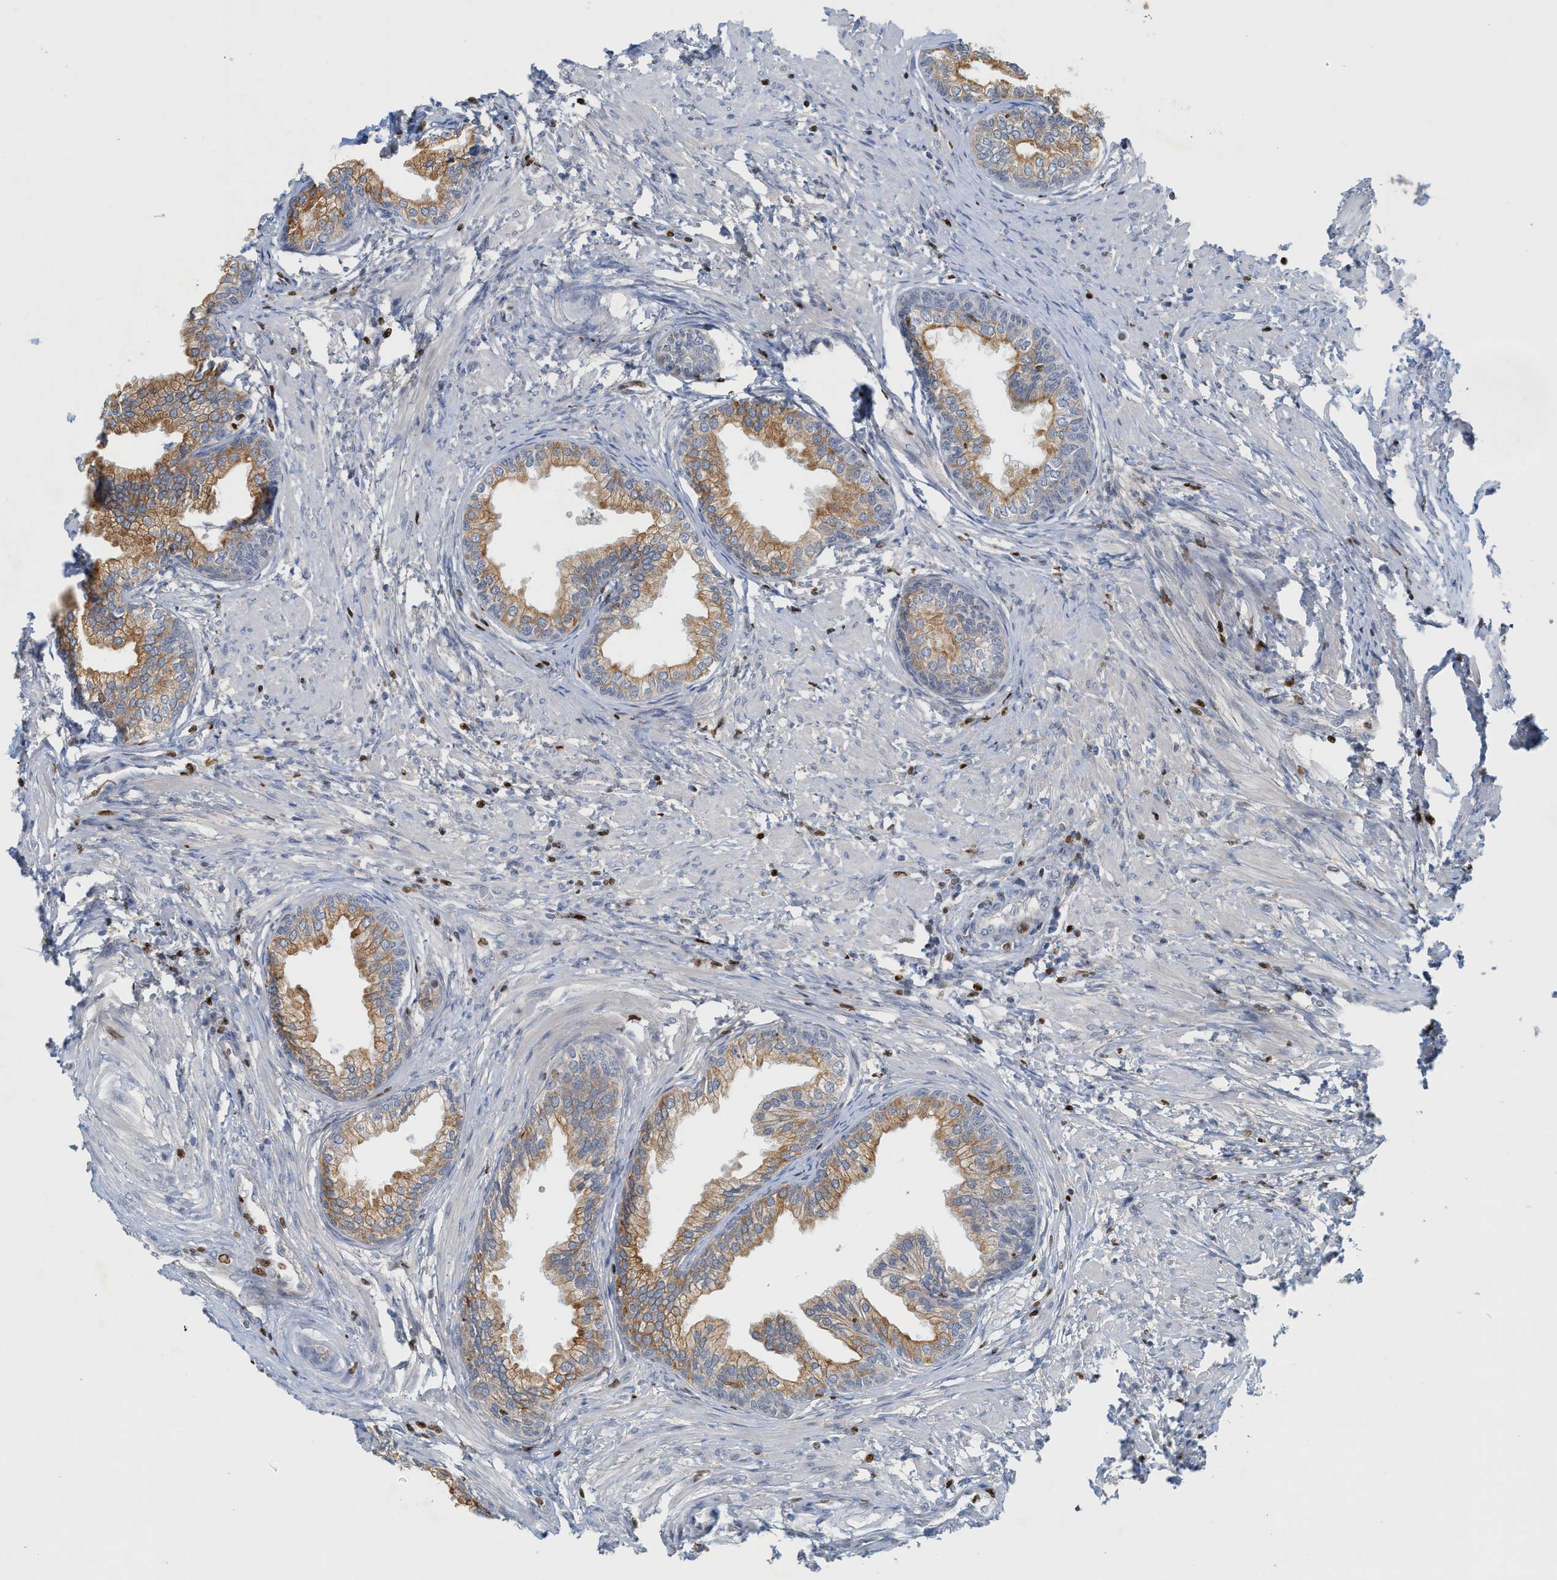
{"staining": {"intensity": "moderate", "quantity": ">75%", "location": "cytoplasmic/membranous"}, "tissue": "prostate", "cell_type": "Glandular cells", "image_type": "normal", "snomed": [{"axis": "morphology", "description": "Normal tissue, NOS"}, {"axis": "topography", "description": "Prostate"}], "caption": "Protein analysis of benign prostate reveals moderate cytoplasmic/membranous expression in about >75% of glandular cells. The staining was performed using DAB to visualize the protein expression in brown, while the nuclei were stained in blue with hematoxylin (Magnification: 20x).", "gene": "SH3D19", "patient": {"sex": "male", "age": 76}}